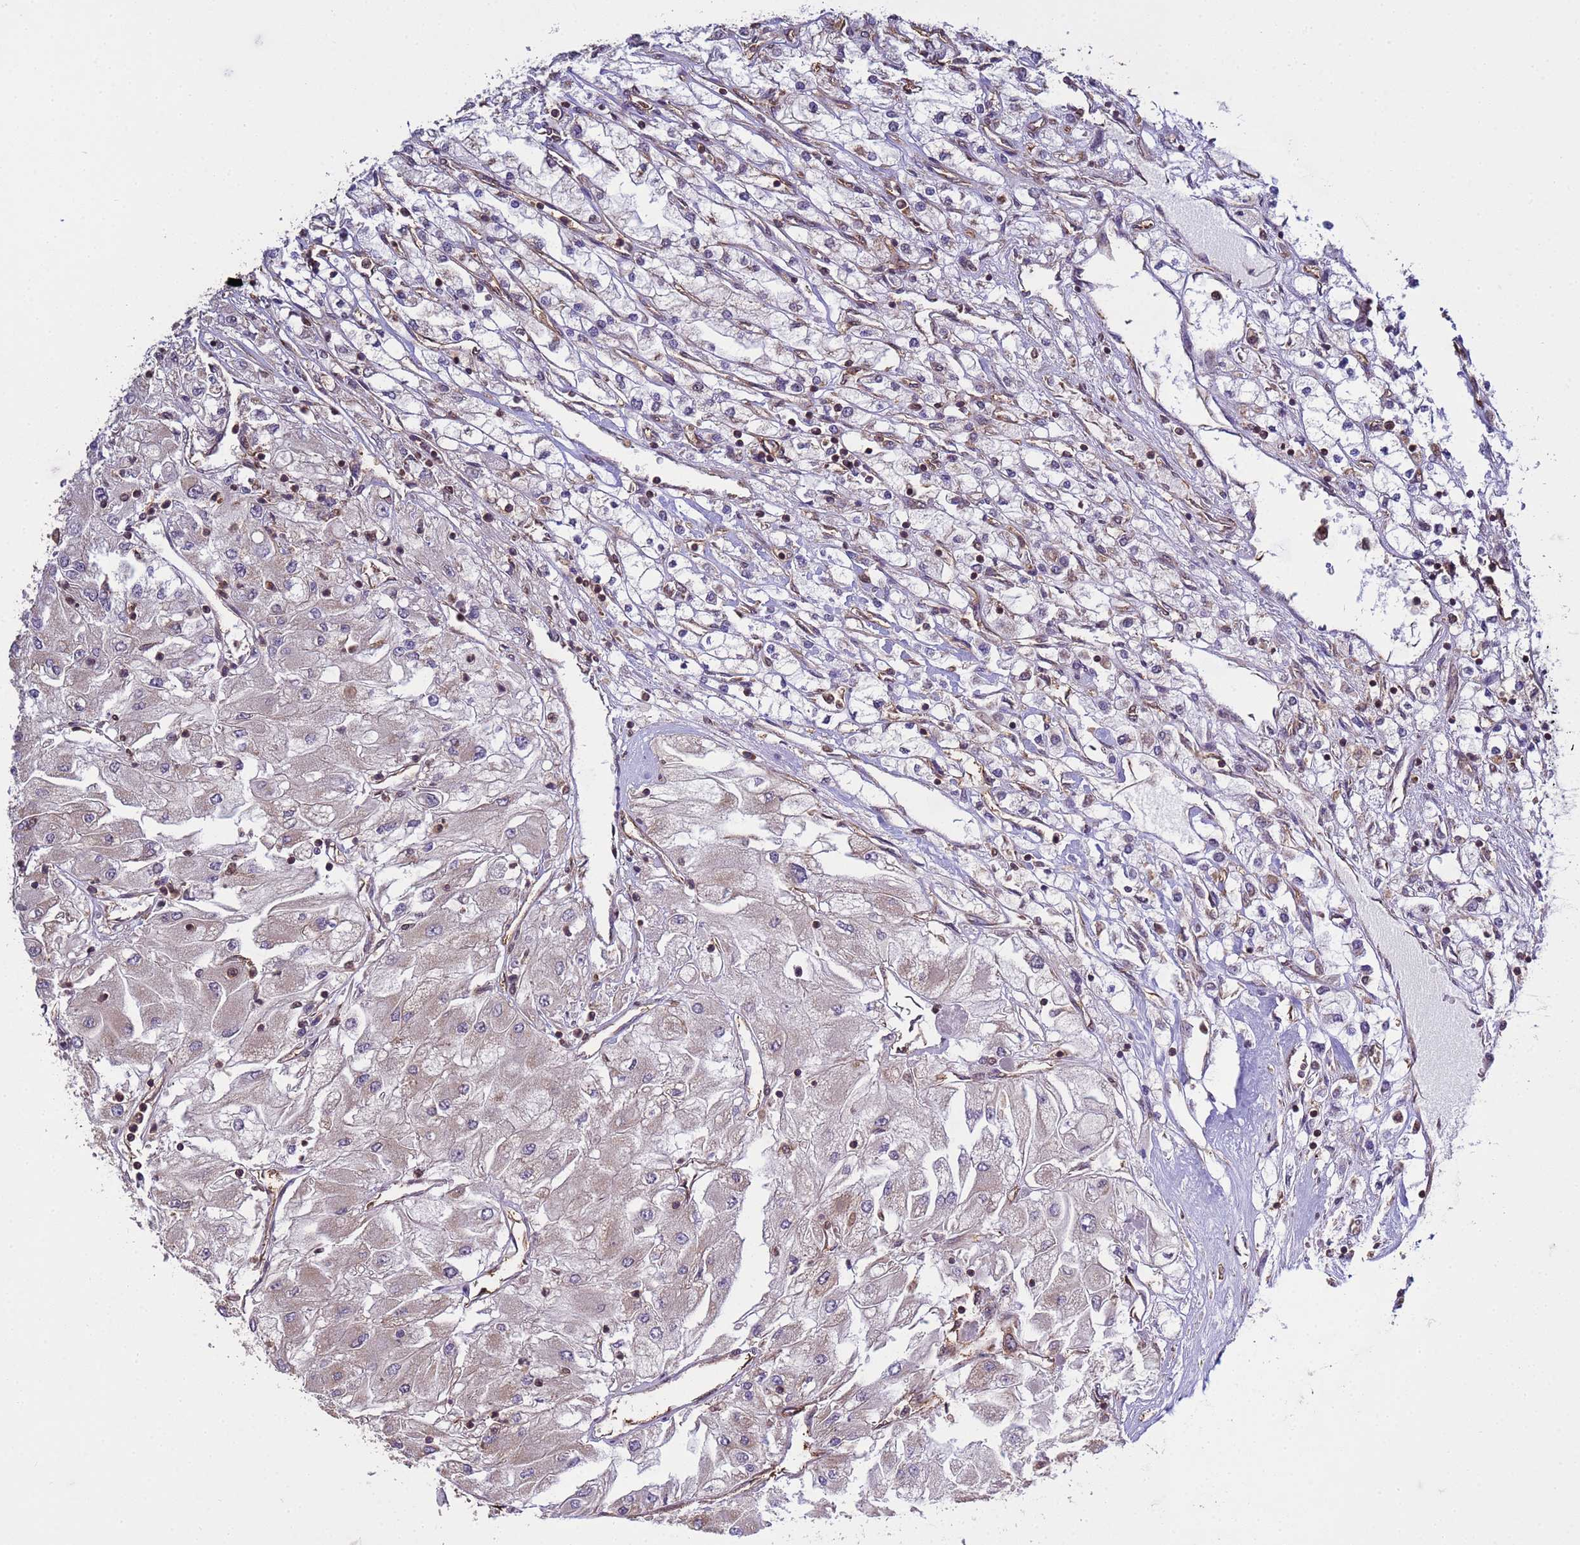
{"staining": {"intensity": "weak", "quantity": "<25%", "location": "cytoplasmic/membranous"}, "tissue": "renal cancer", "cell_type": "Tumor cells", "image_type": "cancer", "snomed": [{"axis": "morphology", "description": "Adenocarcinoma, NOS"}, {"axis": "topography", "description": "Kidney"}], "caption": "Immunohistochemistry histopathology image of neoplastic tissue: renal cancer stained with DAB reveals no significant protein expression in tumor cells. (Brightfield microscopy of DAB immunohistochemistry (IHC) at high magnification).", "gene": "P2RX7", "patient": {"sex": "male", "age": 80}}